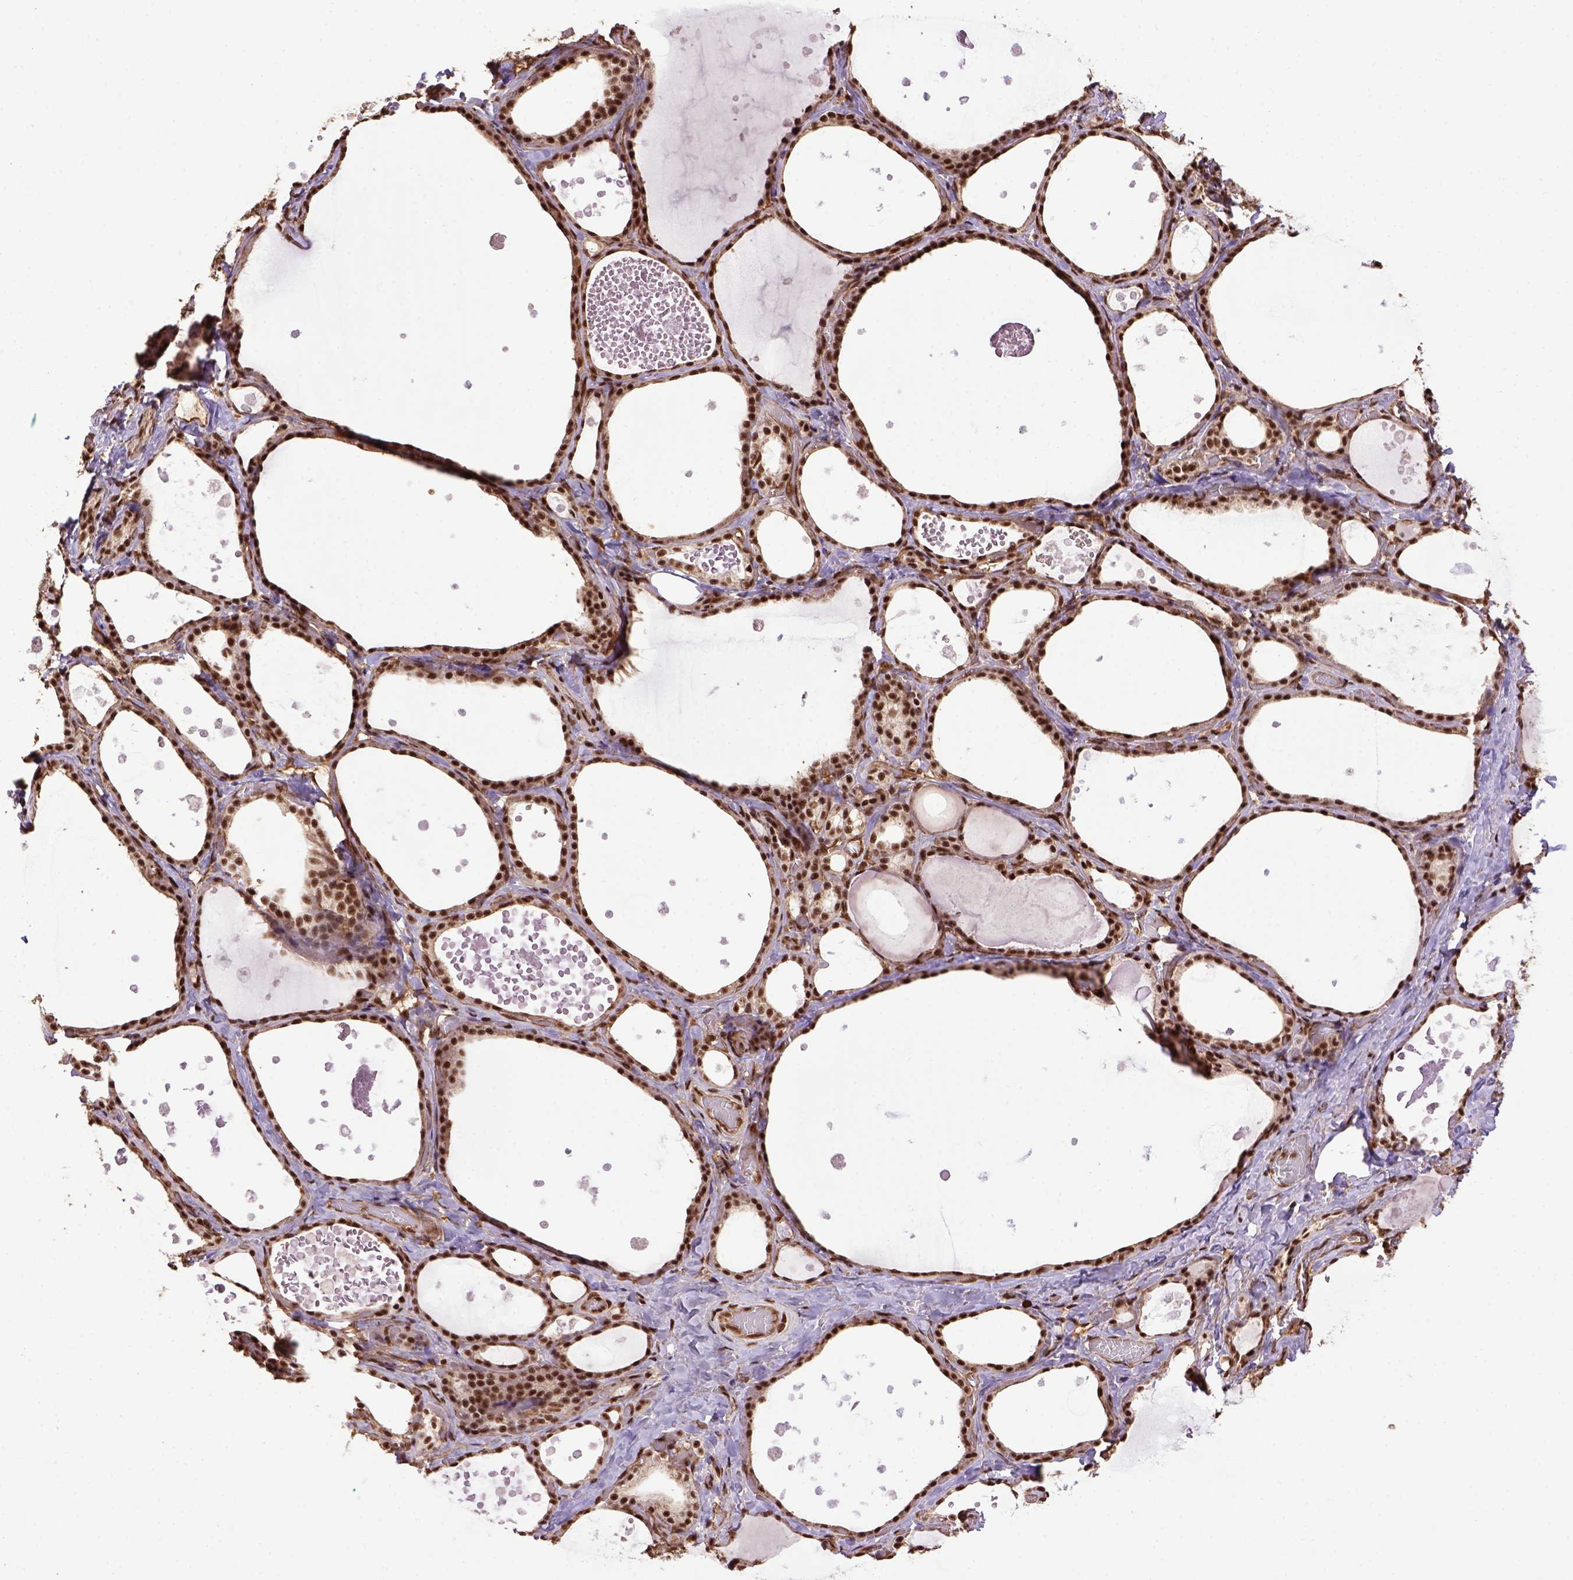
{"staining": {"intensity": "strong", "quantity": ">75%", "location": "nuclear"}, "tissue": "thyroid gland", "cell_type": "Glandular cells", "image_type": "normal", "snomed": [{"axis": "morphology", "description": "Normal tissue, NOS"}, {"axis": "topography", "description": "Thyroid gland"}], "caption": "Protein expression analysis of benign thyroid gland shows strong nuclear expression in about >75% of glandular cells. (Brightfield microscopy of DAB IHC at high magnification).", "gene": "PPIG", "patient": {"sex": "female", "age": 56}}